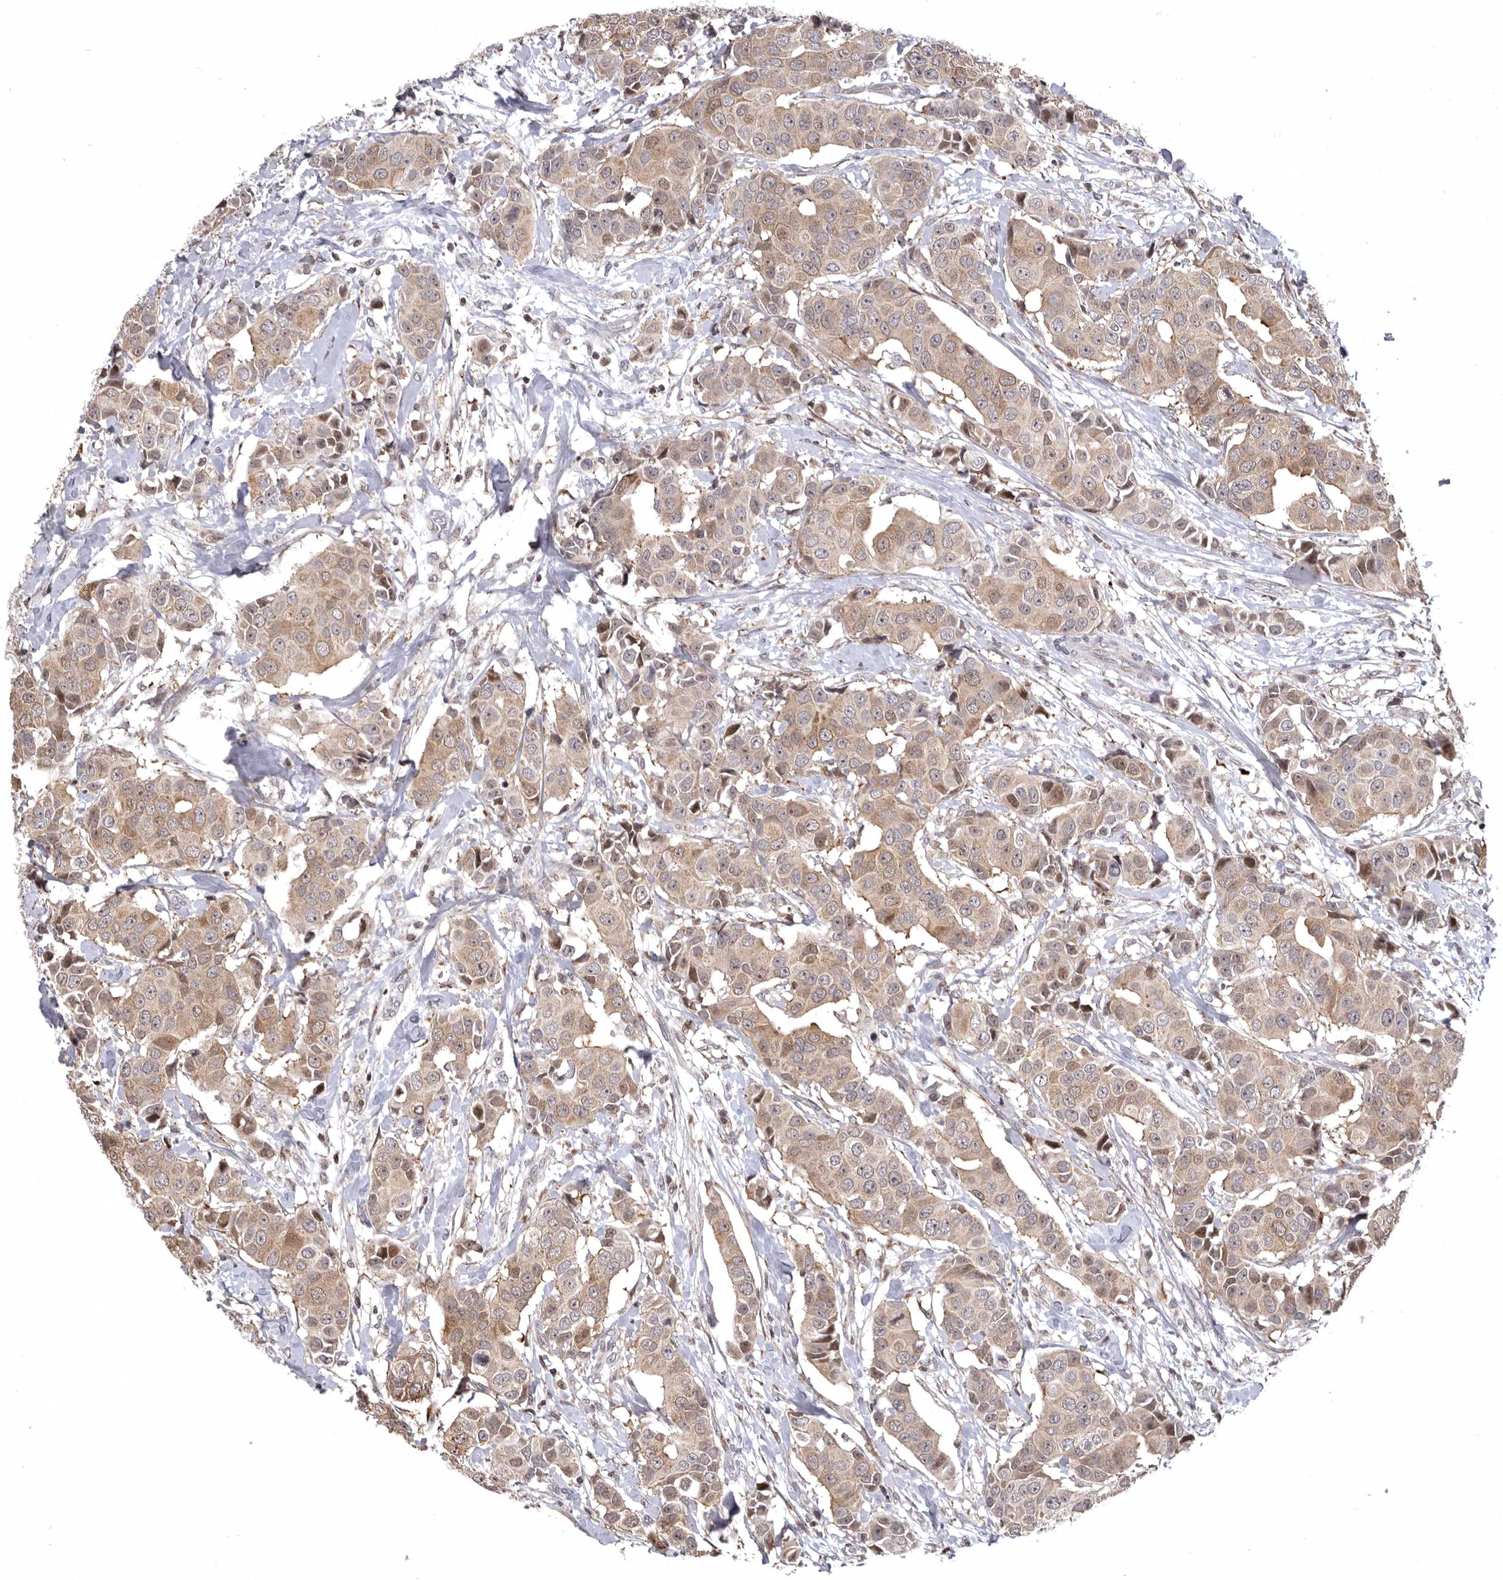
{"staining": {"intensity": "moderate", "quantity": ">75%", "location": "cytoplasmic/membranous"}, "tissue": "breast cancer", "cell_type": "Tumor cells", "image_type": "cancer", "snomed": [{"axis": "morphology", "description": "Normal tissue, NOS"}, {"axis": "morphology", "description": "Duct carcinoma"}, {"axis": "topography", "description": "Breast"}], "caption": "Breast intraductal carcinoma stained with immunohistochemistry (IHC) demonstrates moderate cytoplasmic/membranous expression in about >75% of tumor cells. Nuclei are stained in blue.", "gene": "AZIN1", "patient": {"sex": "female", "age": 39}}